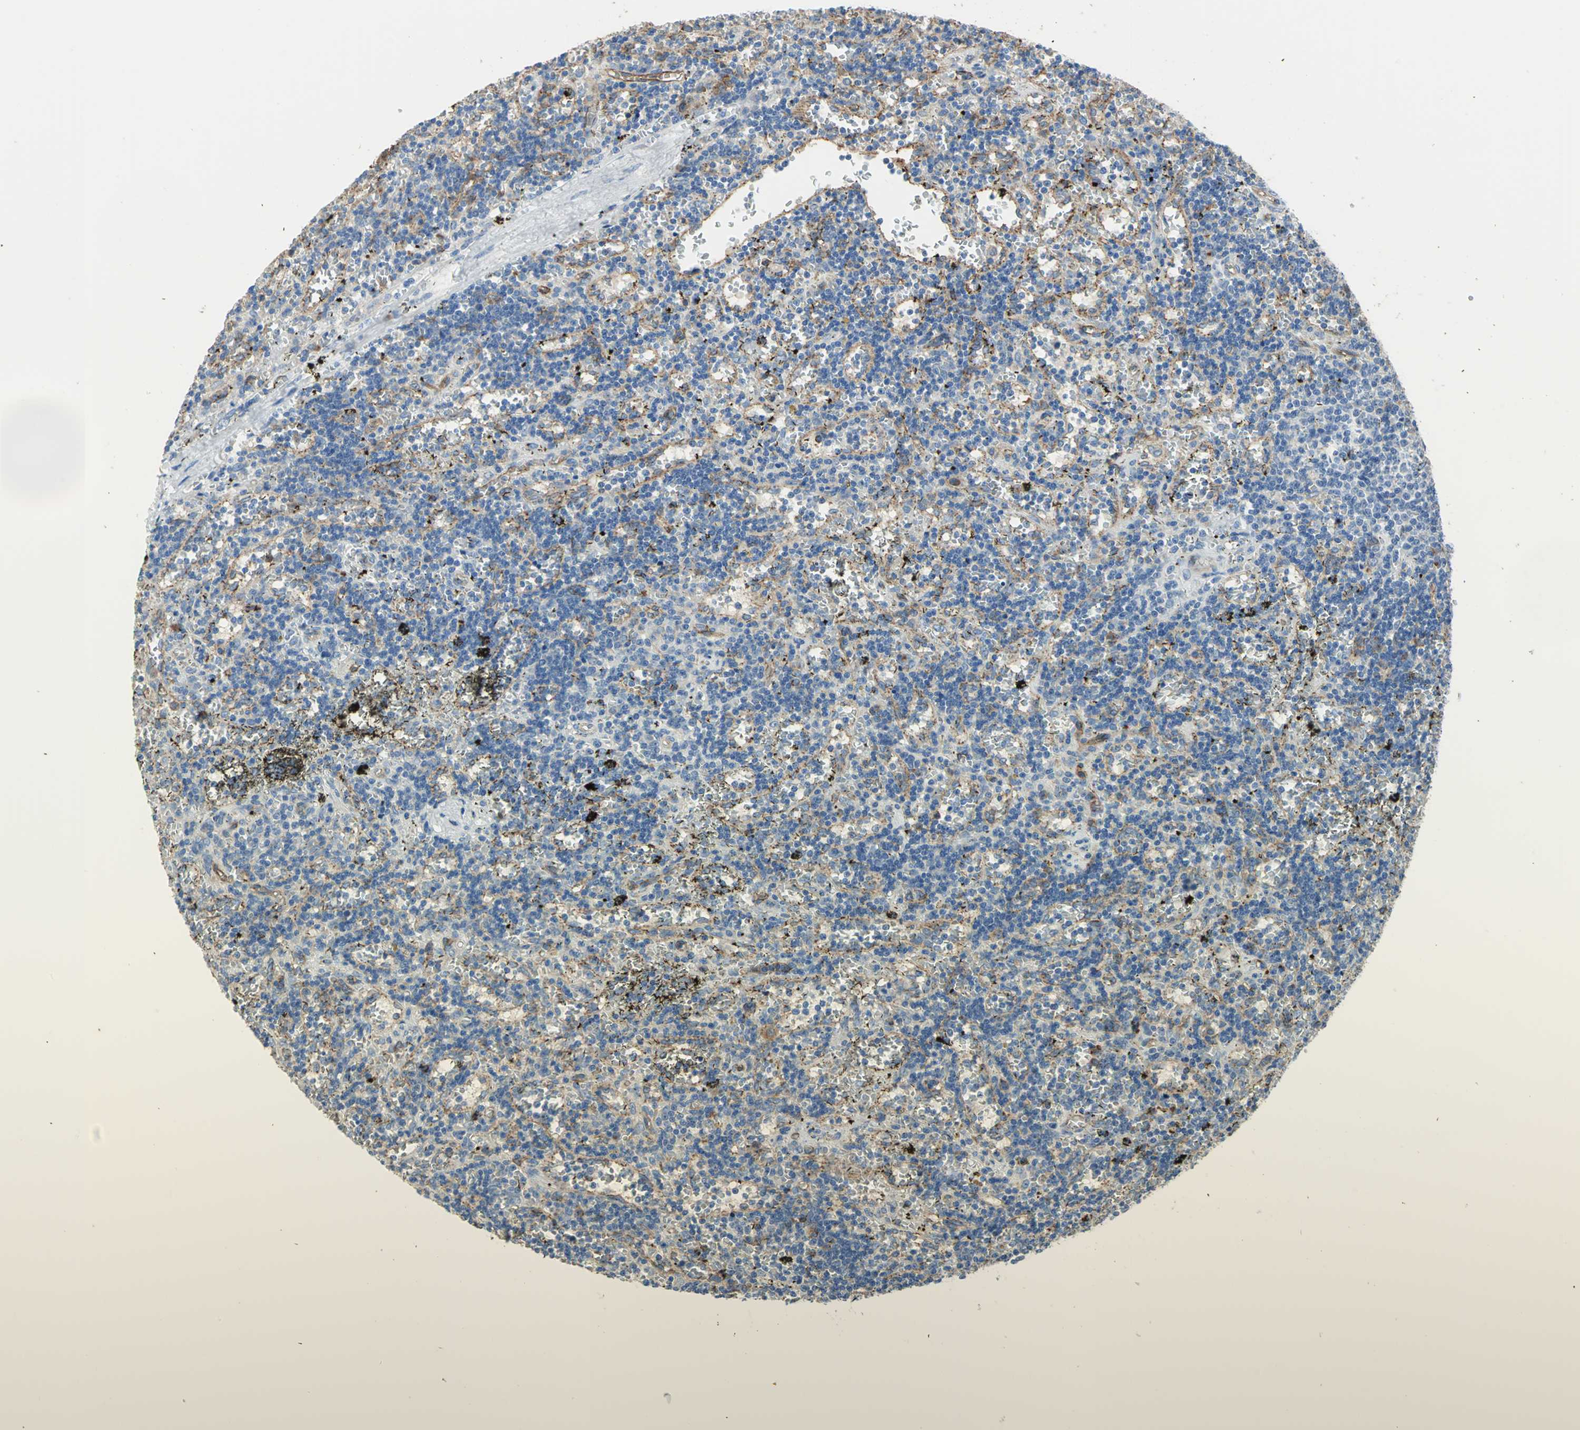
{"staining": {"intensity": "strong", "quantity": "<25%", "location": "cytoplasmic/membranous"}, "tissue": "lymphoma", "cell_type": "Tumor cells", "image_type": "cancer", "snomed": [{"axis": "morphology", "description": "Malignant lymphoma, non-Hodgkin's type, Low grade"}, {"axis": "topography", "description": "Spleen"}], "caption": "Protein expression by immunohistochemistry (IHC) demonstrates strong cytoplasmic/membranous positivity in approximately <25% of tumor cells in lymphoma.", "gene": "DLGAP5", "patient": {"sex": "male", "age": 60}}